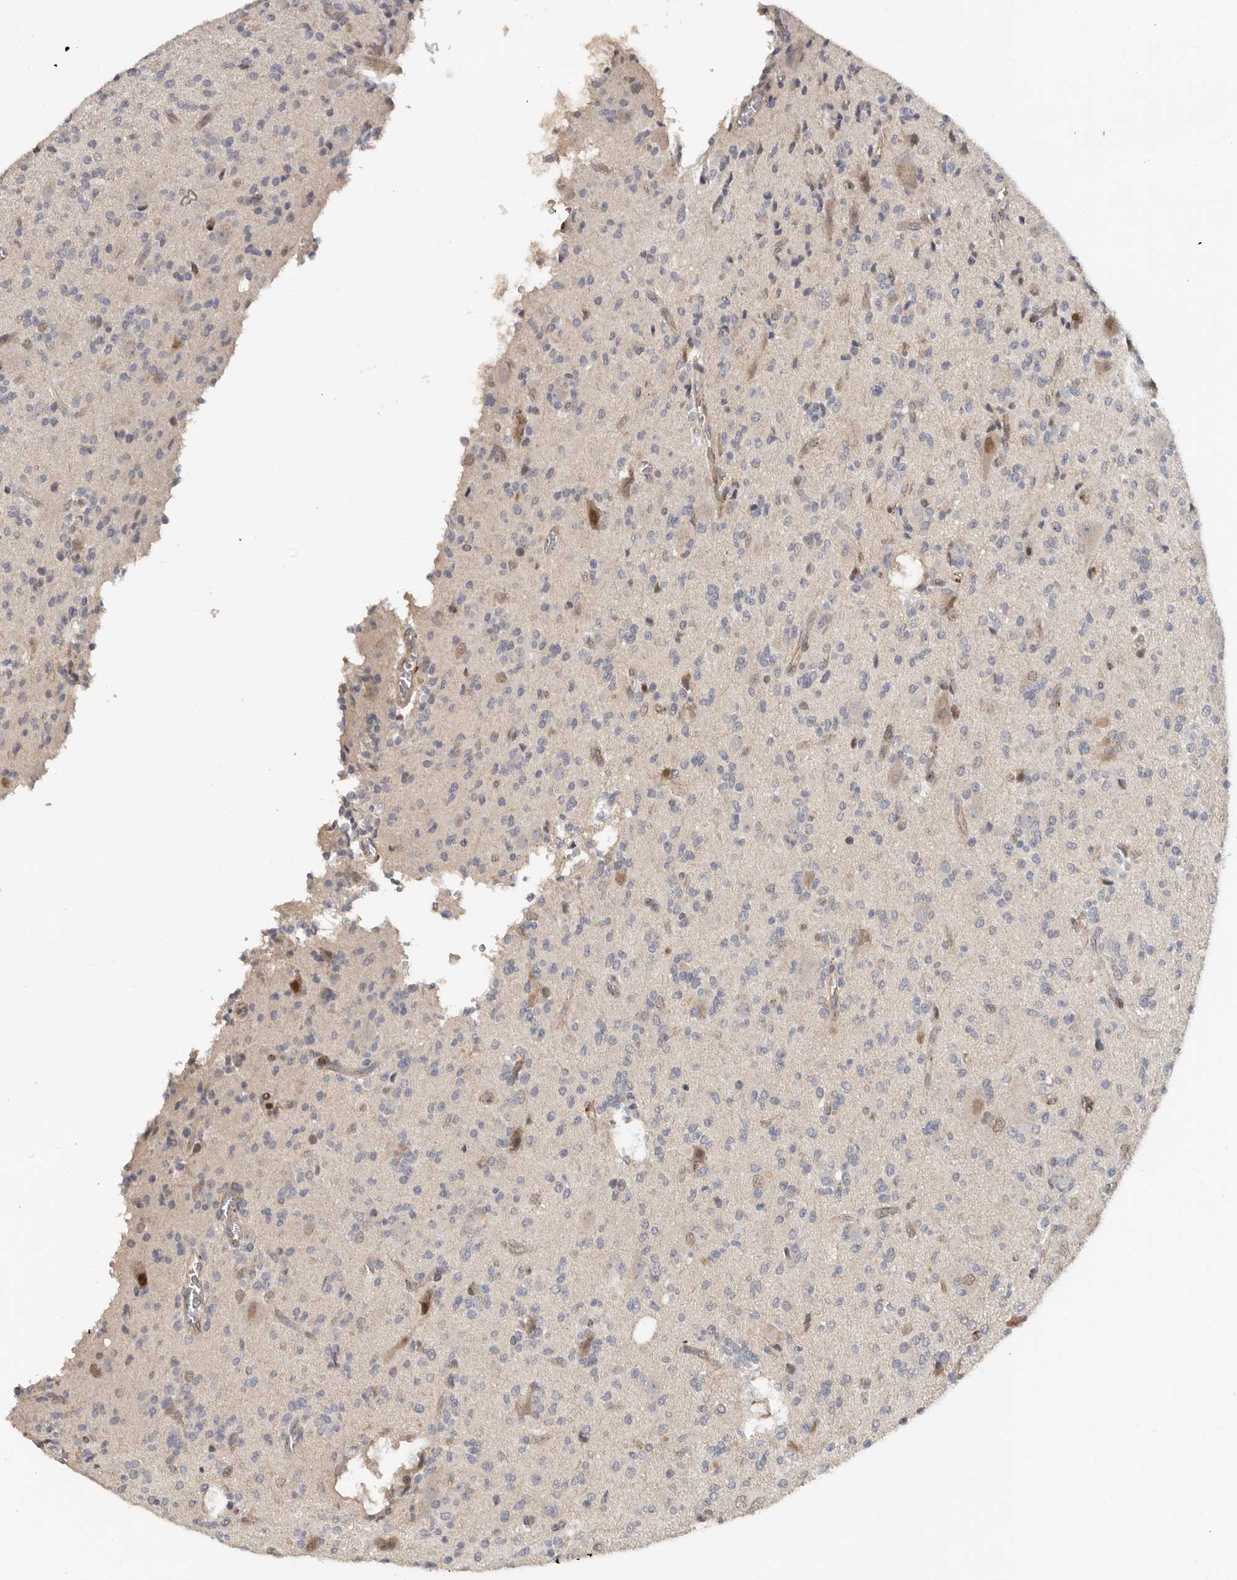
{"staining": {"intensity": "negative", "quantity": "none", "location": "none"}, "tissue": "glioma", "cell_type": "Tumor cells", "image_type": "cancer", "snomed": [{"axis": "morphology", "description": "Glioma, malignant, High grade"}, {"axis": "topography", "description": "Brain"}], "caption": "Malignant glioma (high-grade) stained for a protein using IHC shows no staining tumor cells.", "gene": "HENMT1", "patient": {"sex": "male", "age": 34}}